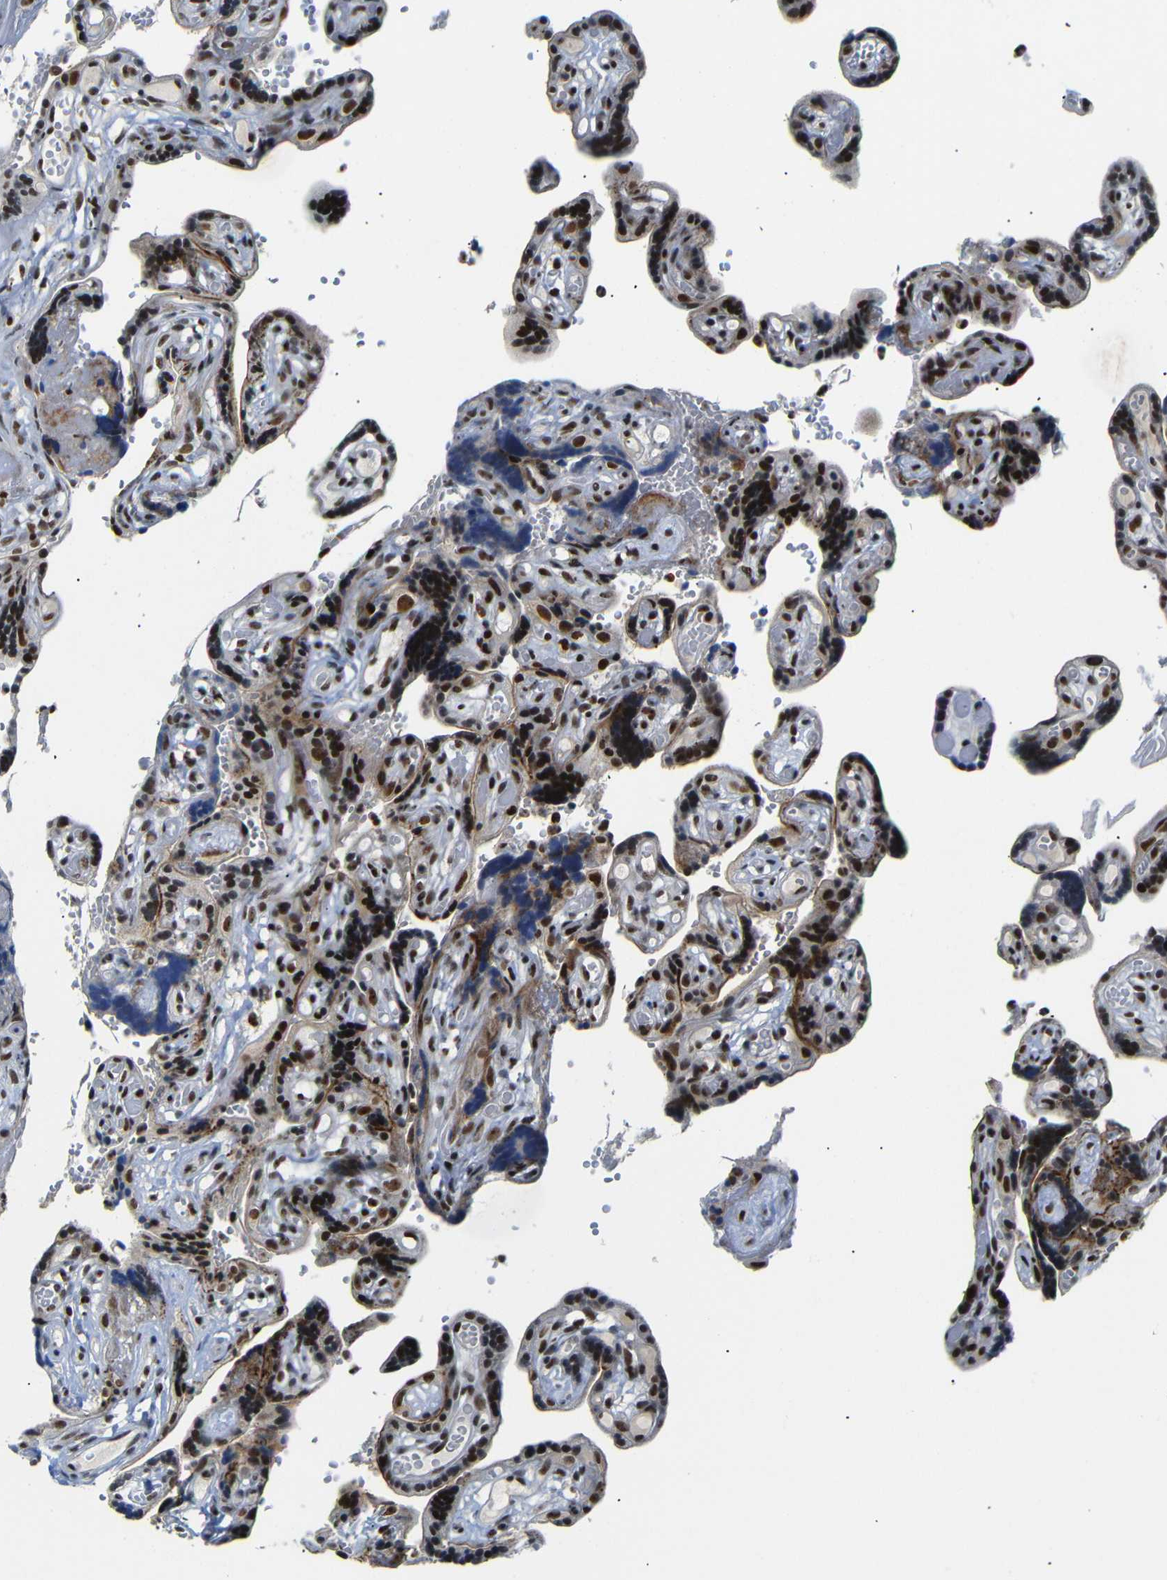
{"staining": {"intensity": "strong", "quantity": ">75%", "location": "nuclear"}, "tissue": "placenta", "cell_type": "Decidual cells", "image_type": "normal", "snomed": [{"axis": "morphology", "description": "Normal tissue, NOS"}, {"axis": "topography", "description": "Placenta"}], "caption": "The immunohistochemical stain shows strong nuclear staining in decidual cells of normal placenta. Nuclei are stained in blue.", "gene": "SETDB2", "patient": {"sex": "female", "age": 30}}